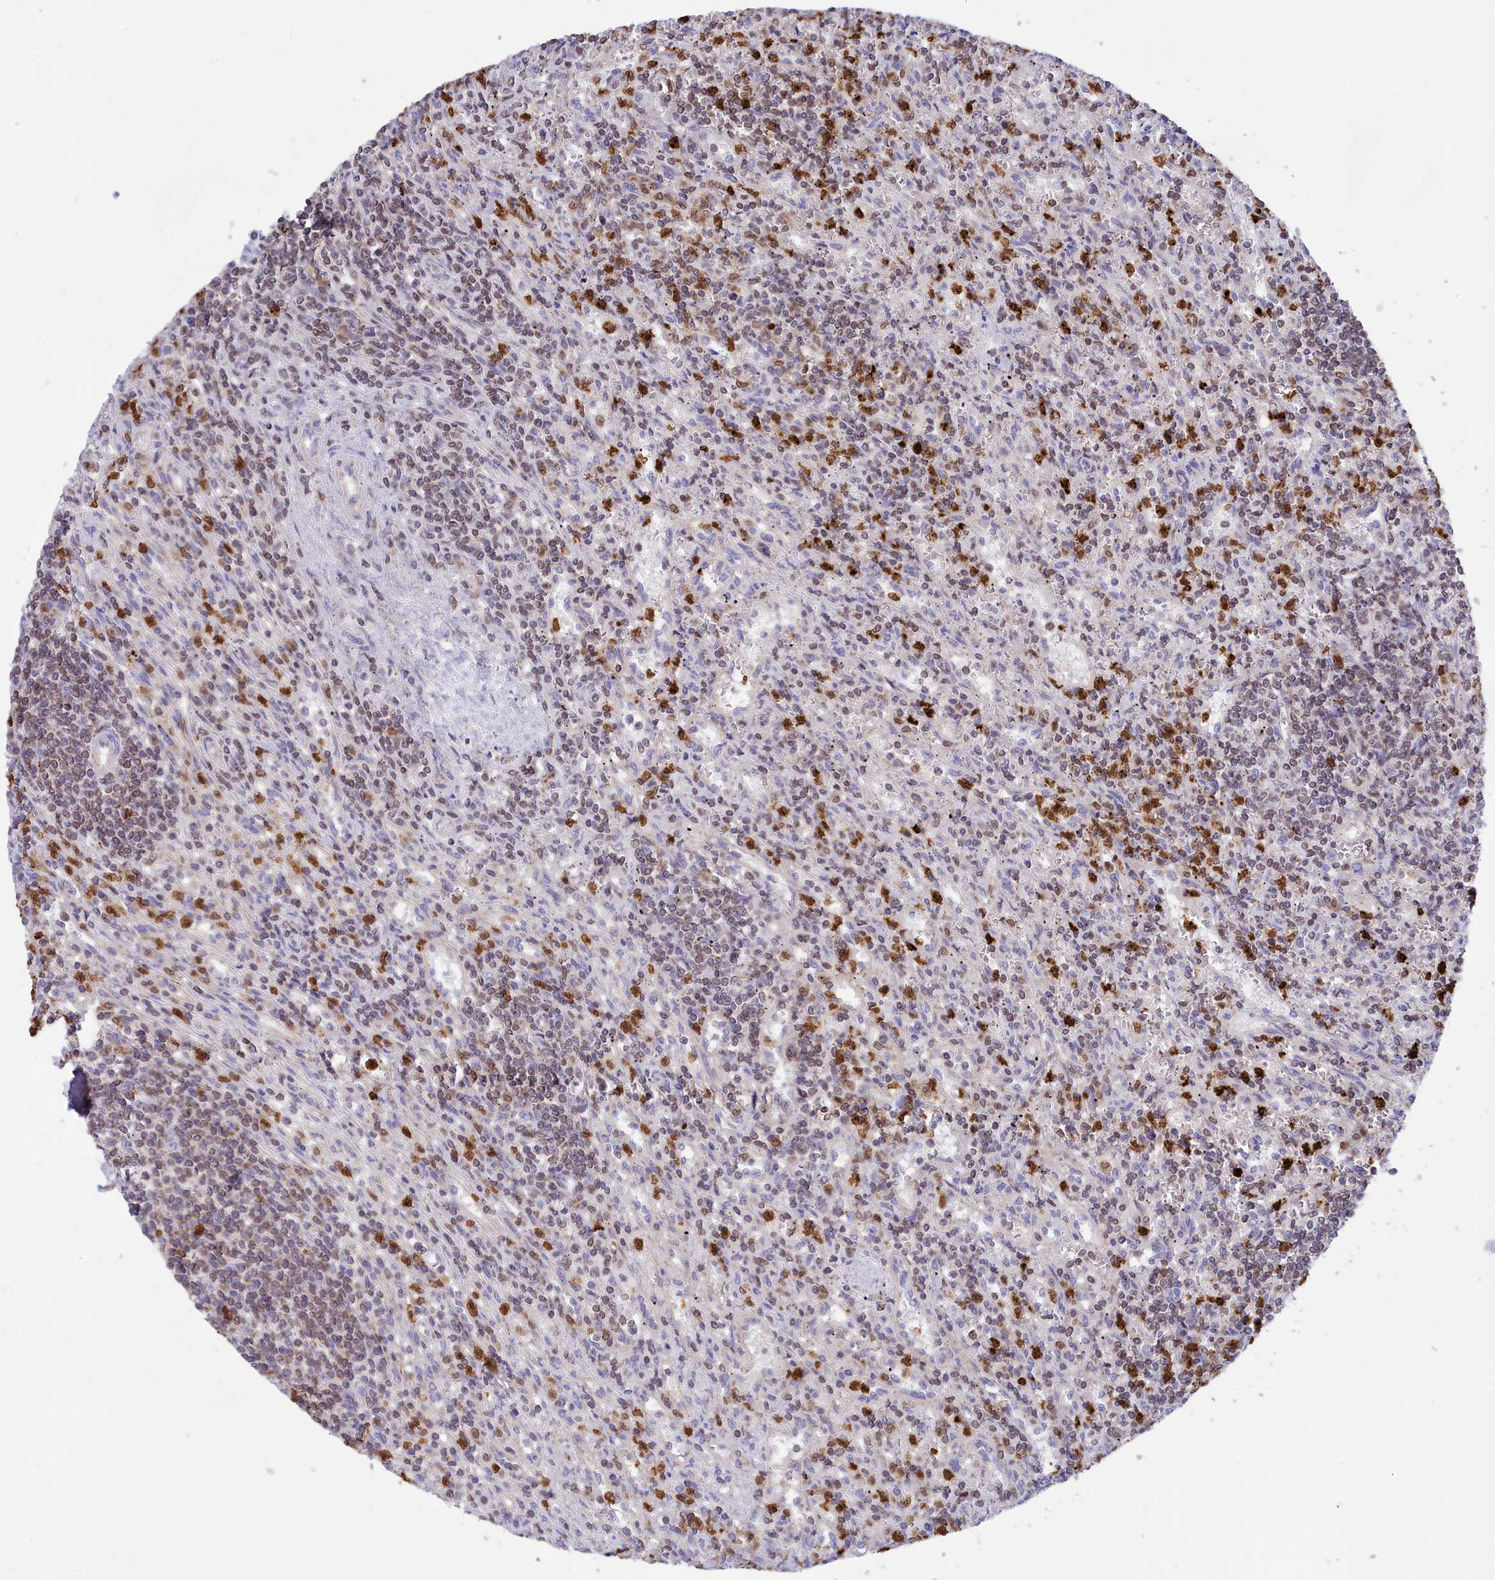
{"staining": {"intensity": "weak", "quantity": "25%-75%", "location": "cytoplasmic/membranous"}, "tissue": "lymphoma", "cell_type": "Tumor cells", "image_type": "cancer", "snomed": [{"axis": "morphology", "description": "Malignant lymphoma, non-Hodgkin's type, Low grade"}, {"axis": "topography", "description": "Spleen"}], "caption": "Protein expression analysis of low-grade malignant lymphoma, non-Hodgkin's type shows weak cytoplasmic/membranous positivity in about 25%-75% of tumor cells. (Brightfield microscopy of DAB IHC at high magnification).", "gene": "PKHD1L1", "patient": {"sex": "male", "age": 76}}